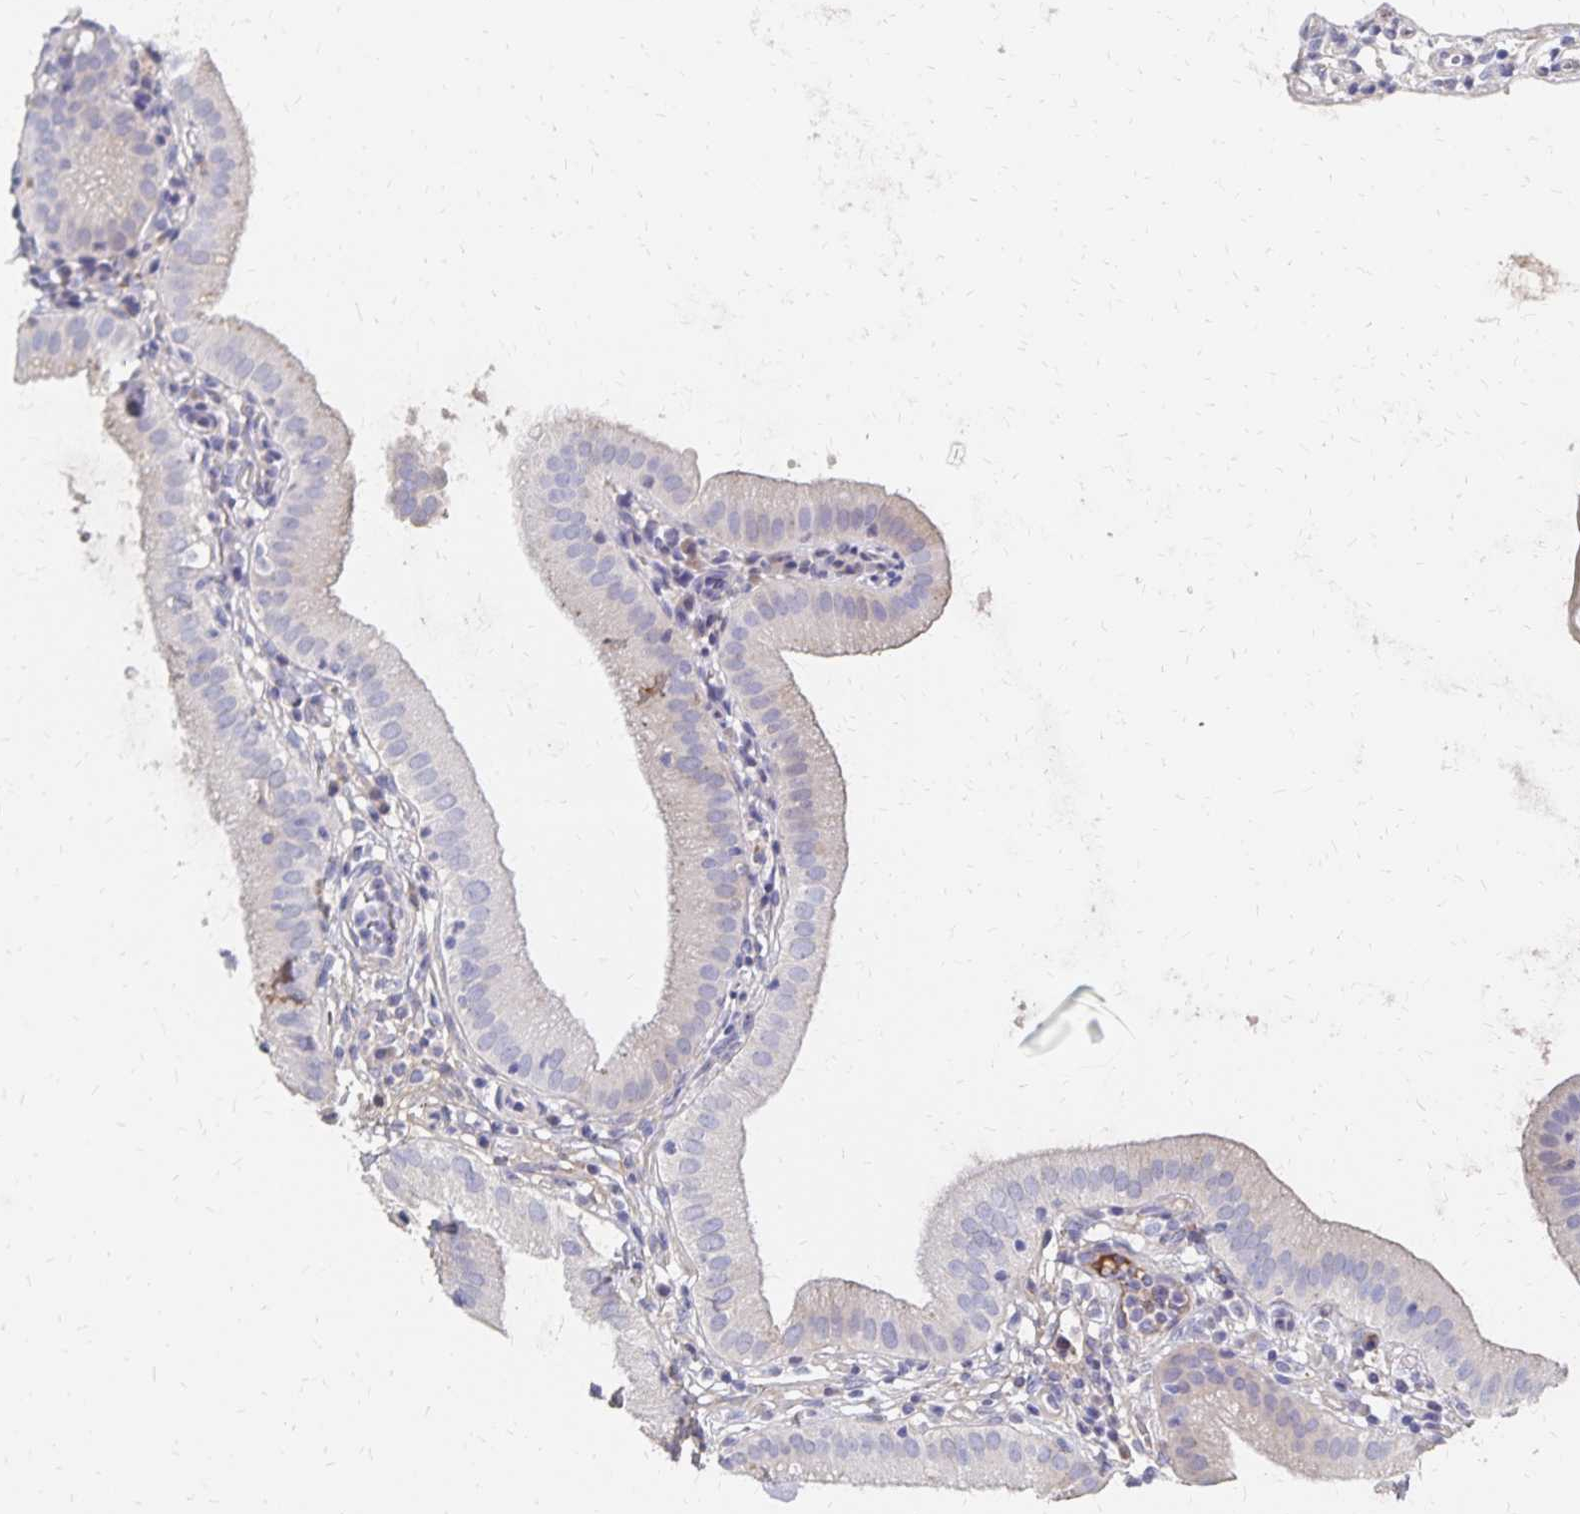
{"staining": {"intensity": "negative", "quantity": "none", "location": "none"}, "tissue": "gallbladder", "cell_type": "Glandular cells", "image_type": "normal", "snomed": [{"axis": "morphology", "description": "Normal tissue, NOS"}, {"axis": "topography", "description": "Gallbladder"}], "caption": "Glandular cells show no significant protein staining in benign gallbladder. The staining is performed using DAB brown chromogen with nuclei counter-stained in using hematoxylin.", "gene": "KISS1", "patient": {"sex": "female", "age": 65}}